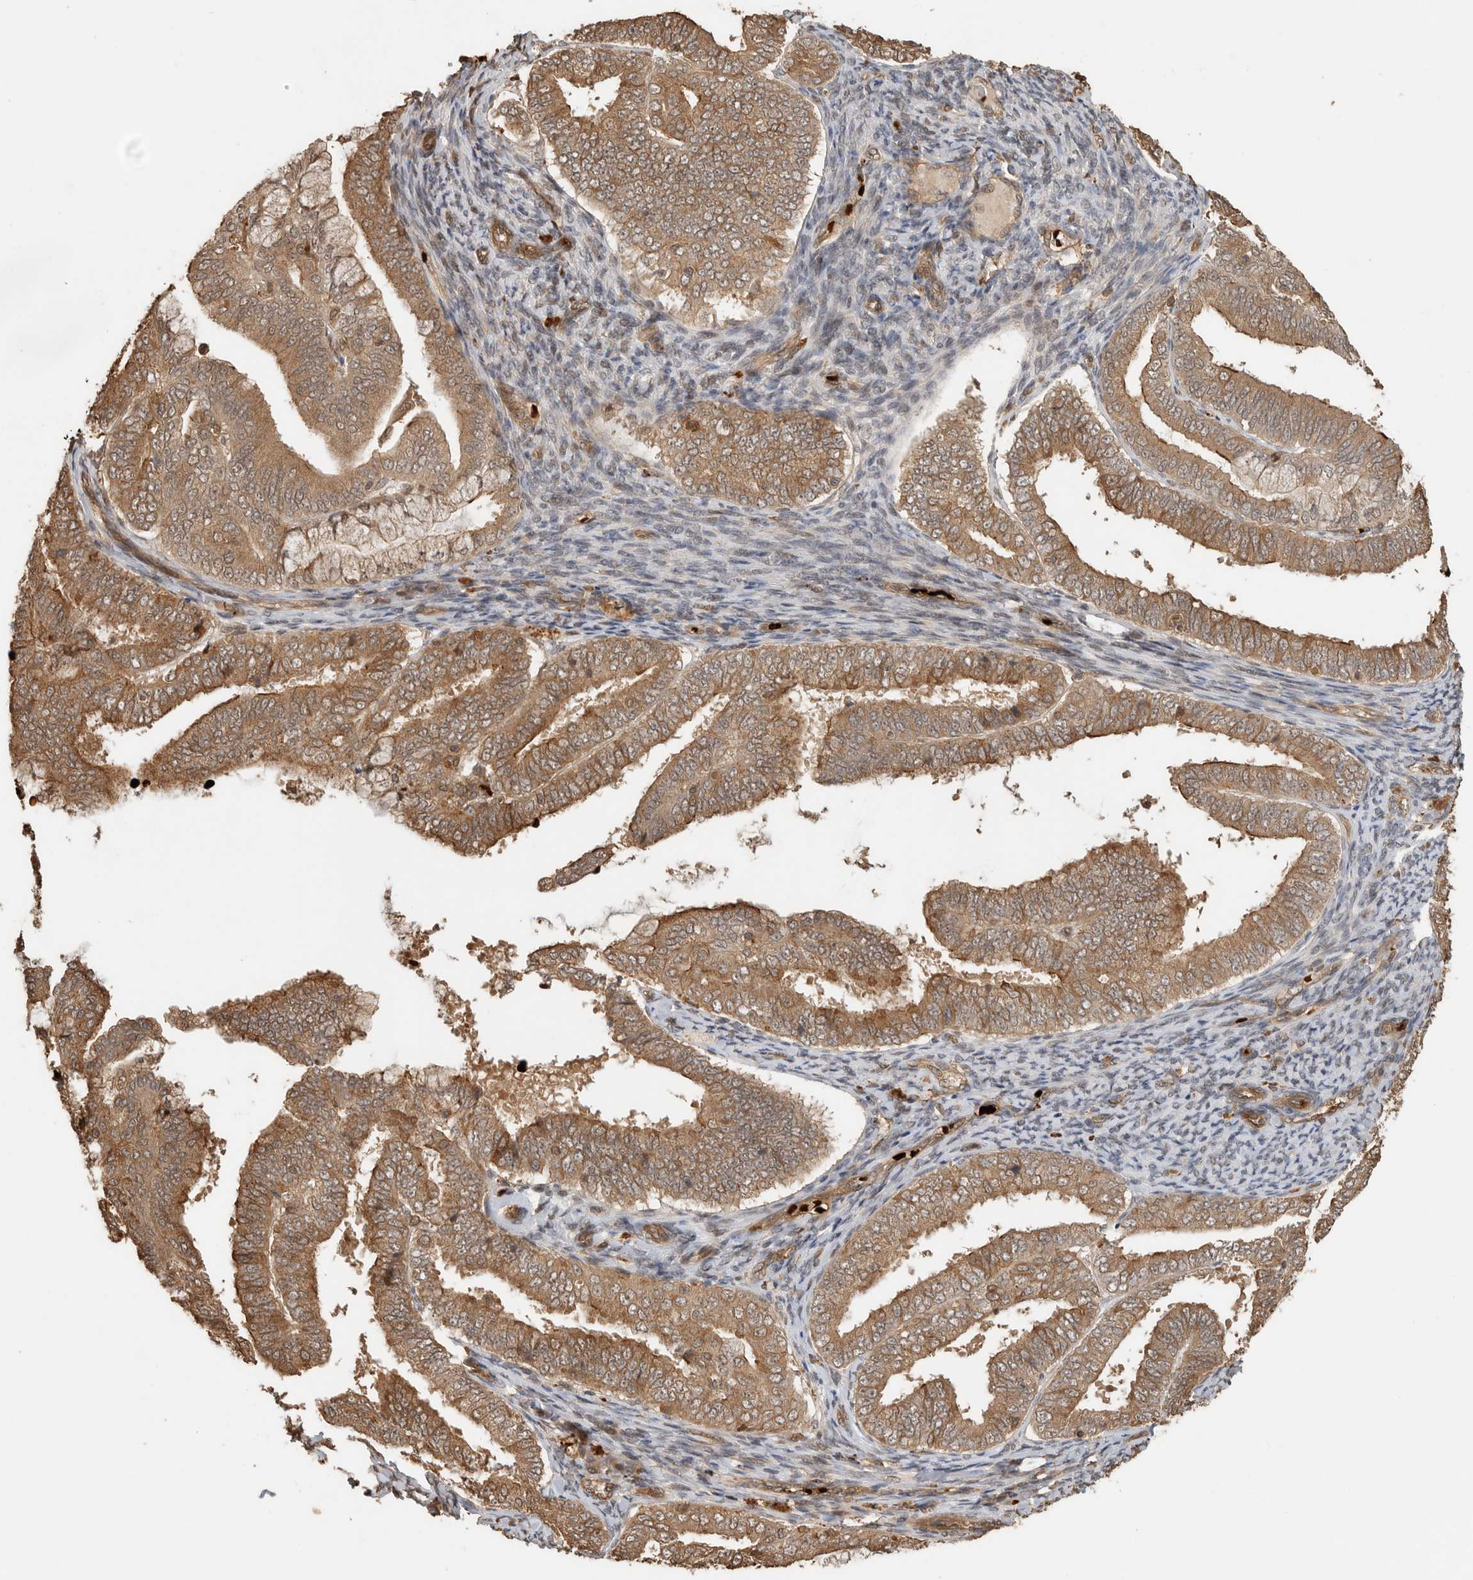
{"staining": {"intensity": "moderate", "quantity": ">75%", "location": "cytoplasmic/membranous"}, "tissue": "endometrial cancer", "cell_type": "Tumor cells", "image_type": "cancer", "snomed": [{"axis": "morphology", "description": "Adenocarcinoma, NOS"}, {"axis": "topography", "description": "Endometrium"}], "caption": "Immunohistochemistry (IHC) of endometrial cancer (adenocarcinoma) shows medium levels of moderate cytoplasmic/membranous staining in approximately >75% of tumor cells.", "gene": "OTUD6B", "patient": {"sex": "female", "age": 63}}